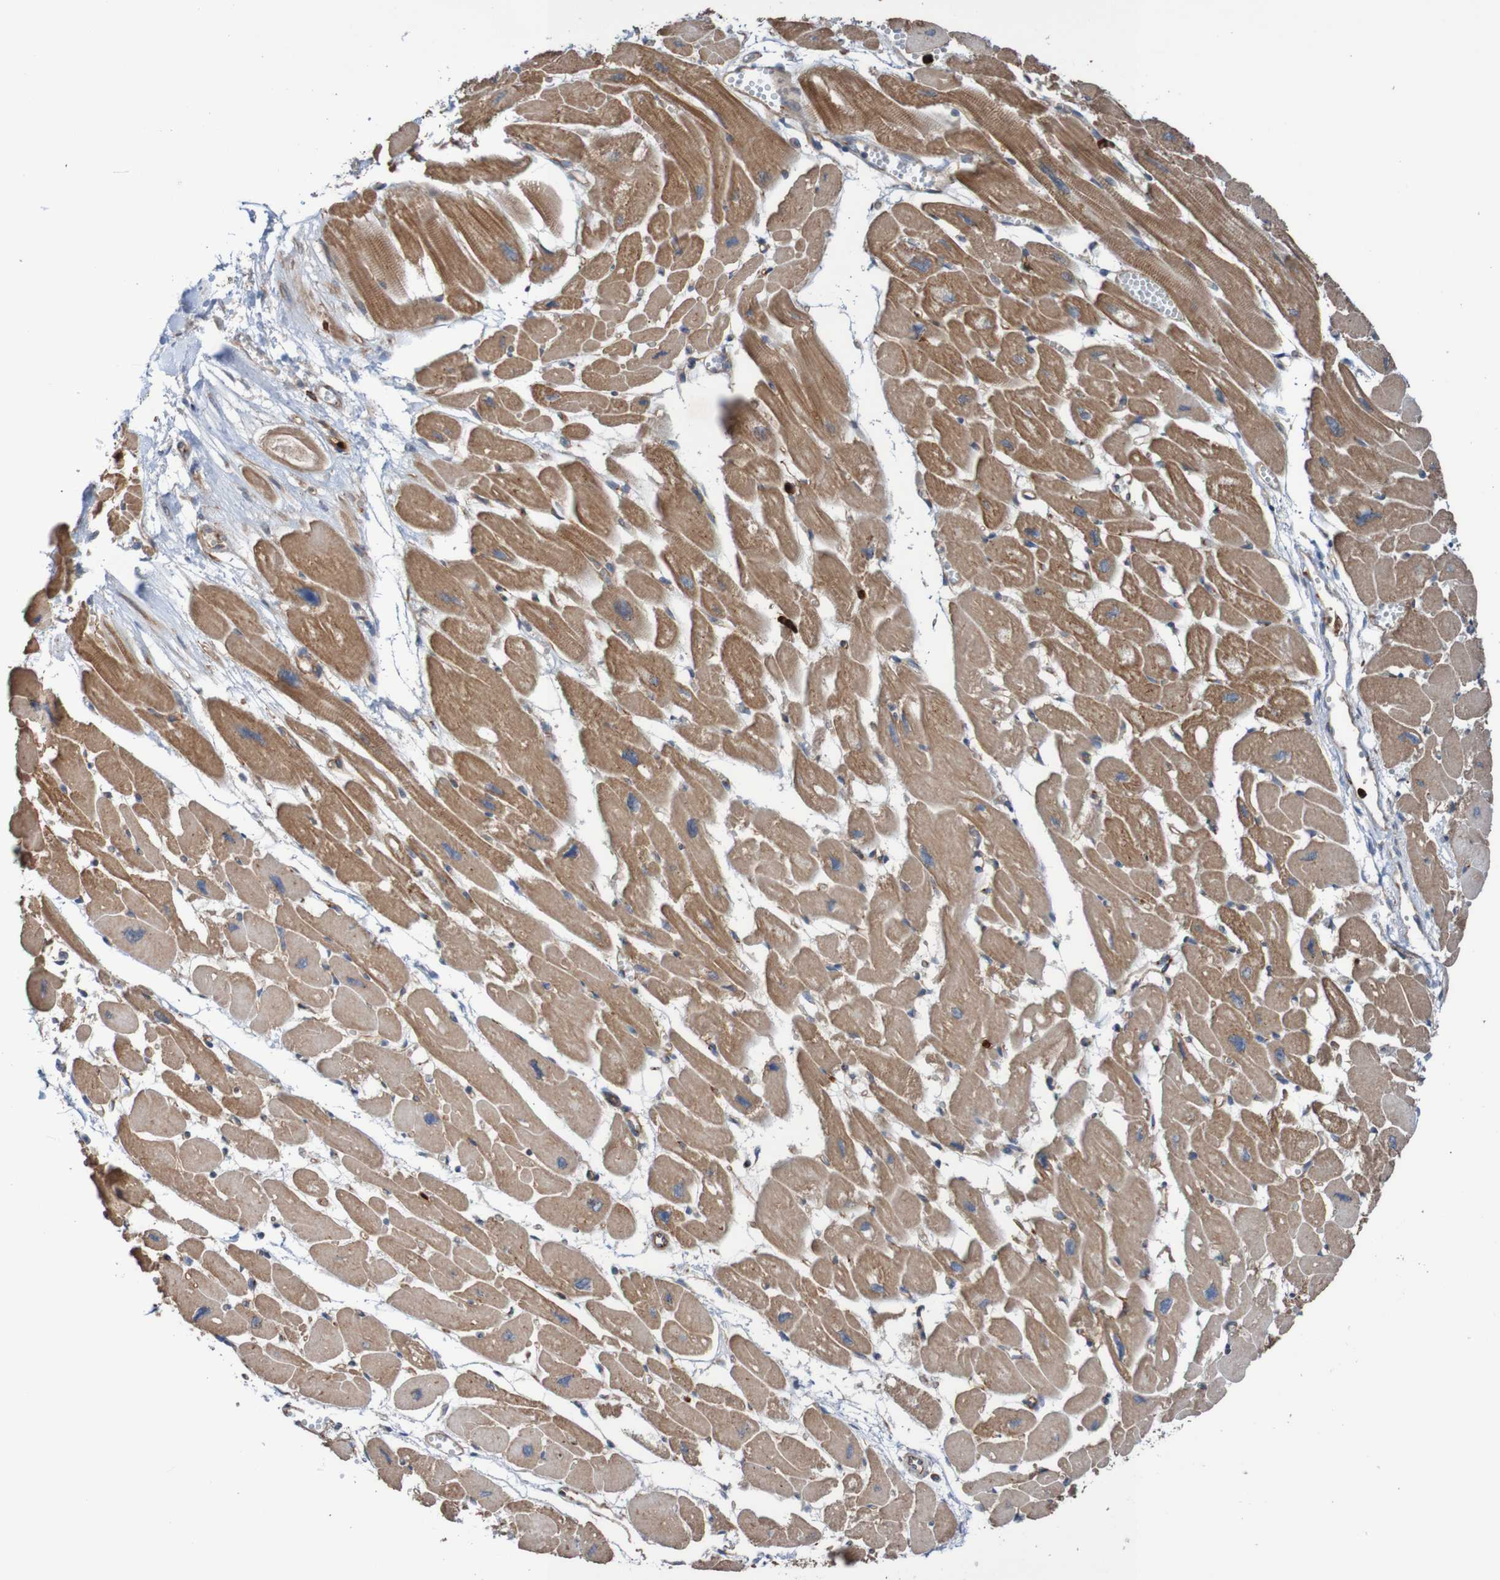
{"staining": {"intensity": "moderate", "quantity": ">75%", "location": "cytoplasmic/membranous"}, "tissue": "heart muscle", "cell_type": "Cardiomyocytes", "image_type": "normal", "snomed": [{"axis": "morphology", "description": "Normal tissue, NOS"}, {"axis": "topography", "description": "Heart"}], "caption": "Cardiomyocytes exhibit medium levels of moderate cytoplasmic/membranous positivity in about >75% of cells in normal human heart muscle. (DAB IHC, brown staining for protein, blue staining for nuclei).", "gene": "ST8SIA6", "patient": {"sex": "female", "age": 54}}